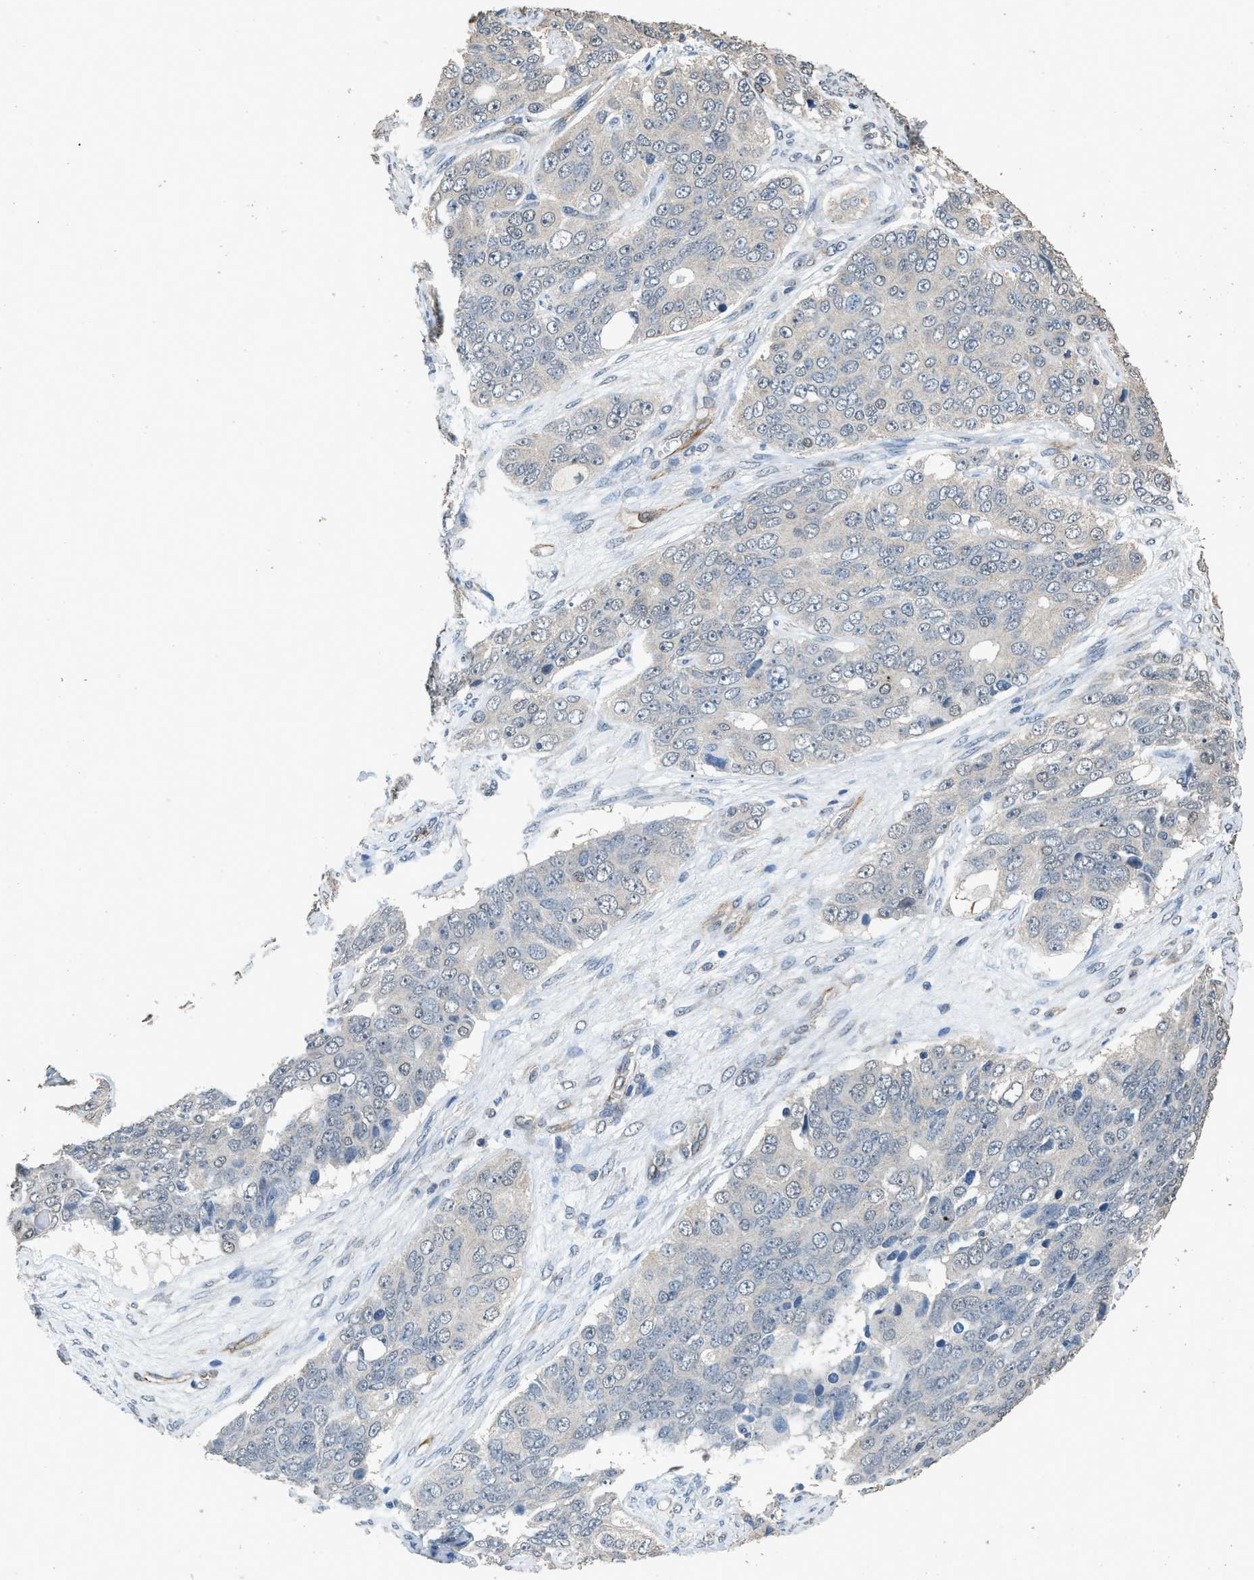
{"staining": {"intensity": "negative", "quantity": "none", "location": "none"}, "tissue": "ovarian cancer", "cell_type": "Tumor cells", "image_type": "cancer", "snomed": [{"axis": "morphology", "description": "Carcinoma, endometroid"}, {"axis": "topography", "description": "Ovary"}], "caption": "Immunohistochemical staining of human ovarian endometroid carcinoma reveals no significant positivity in tumor cells. (DAB (3,3'-diaminobenzidine) IHC visualized using brightfield microscopy, high magnification).", "gene": "SYNM", "patient": {"sex": "female", "age": 51}}